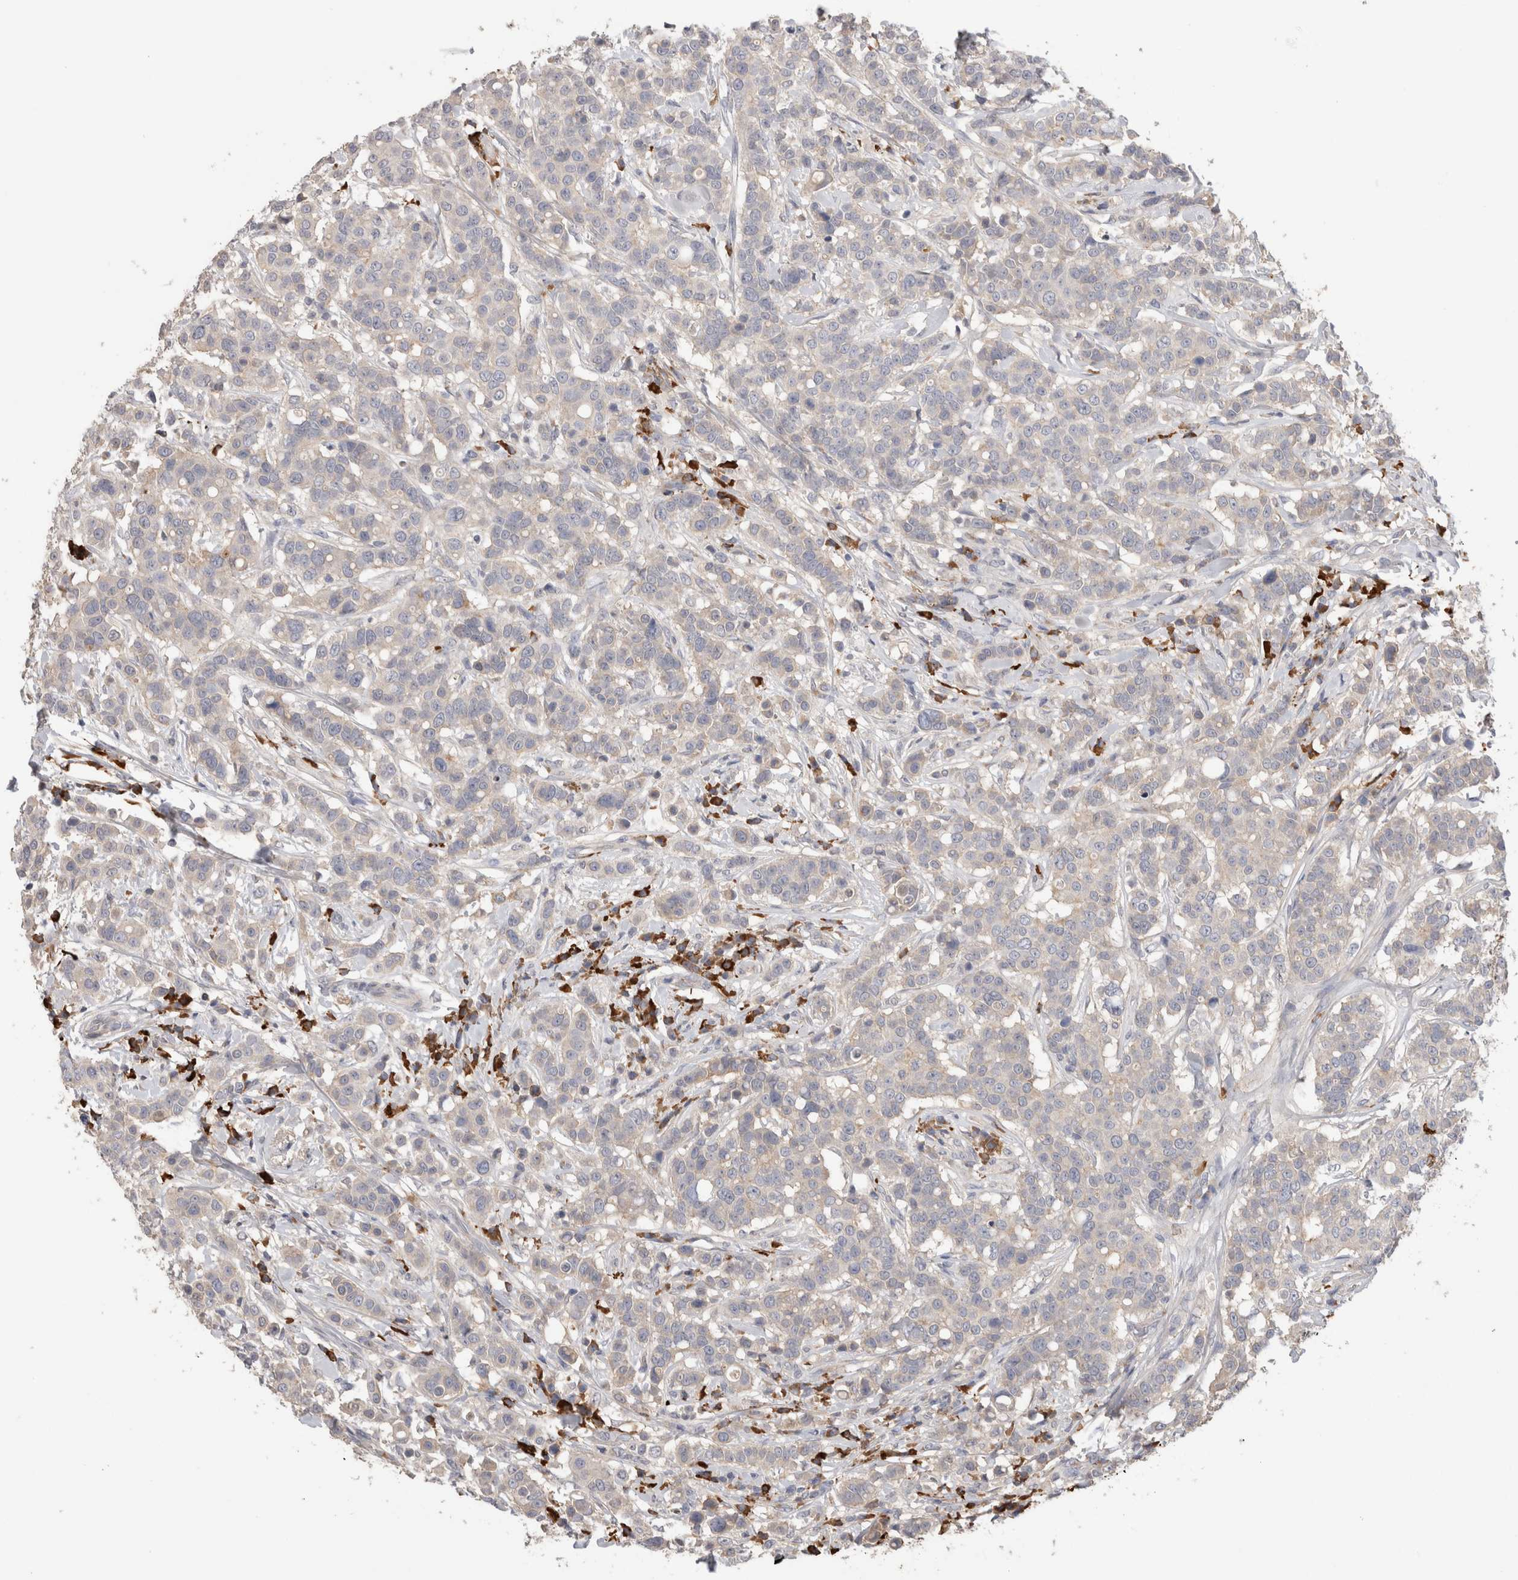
{"staining": {"intensity": "negative", "quantity": "none", "location": "none"}, "tissue": "breast cancer", "cell_type": "Tumor cells", "image_type": "cancer", "snomed": [{"axis": "morphology", "description": "Duct carcinoma"}, {"axis": "topography", "description": "Breast"}], "caption": "DAB (3,3'-diaminobenzidine) immunohistochemical staining of breast cancer (invasive ductal carcinoma) shows no significant positivity in tumor cells. Nuclei are stained in blue.", "gene": "PPP3CC", "patient": {"sex": "female", "age": 27}}